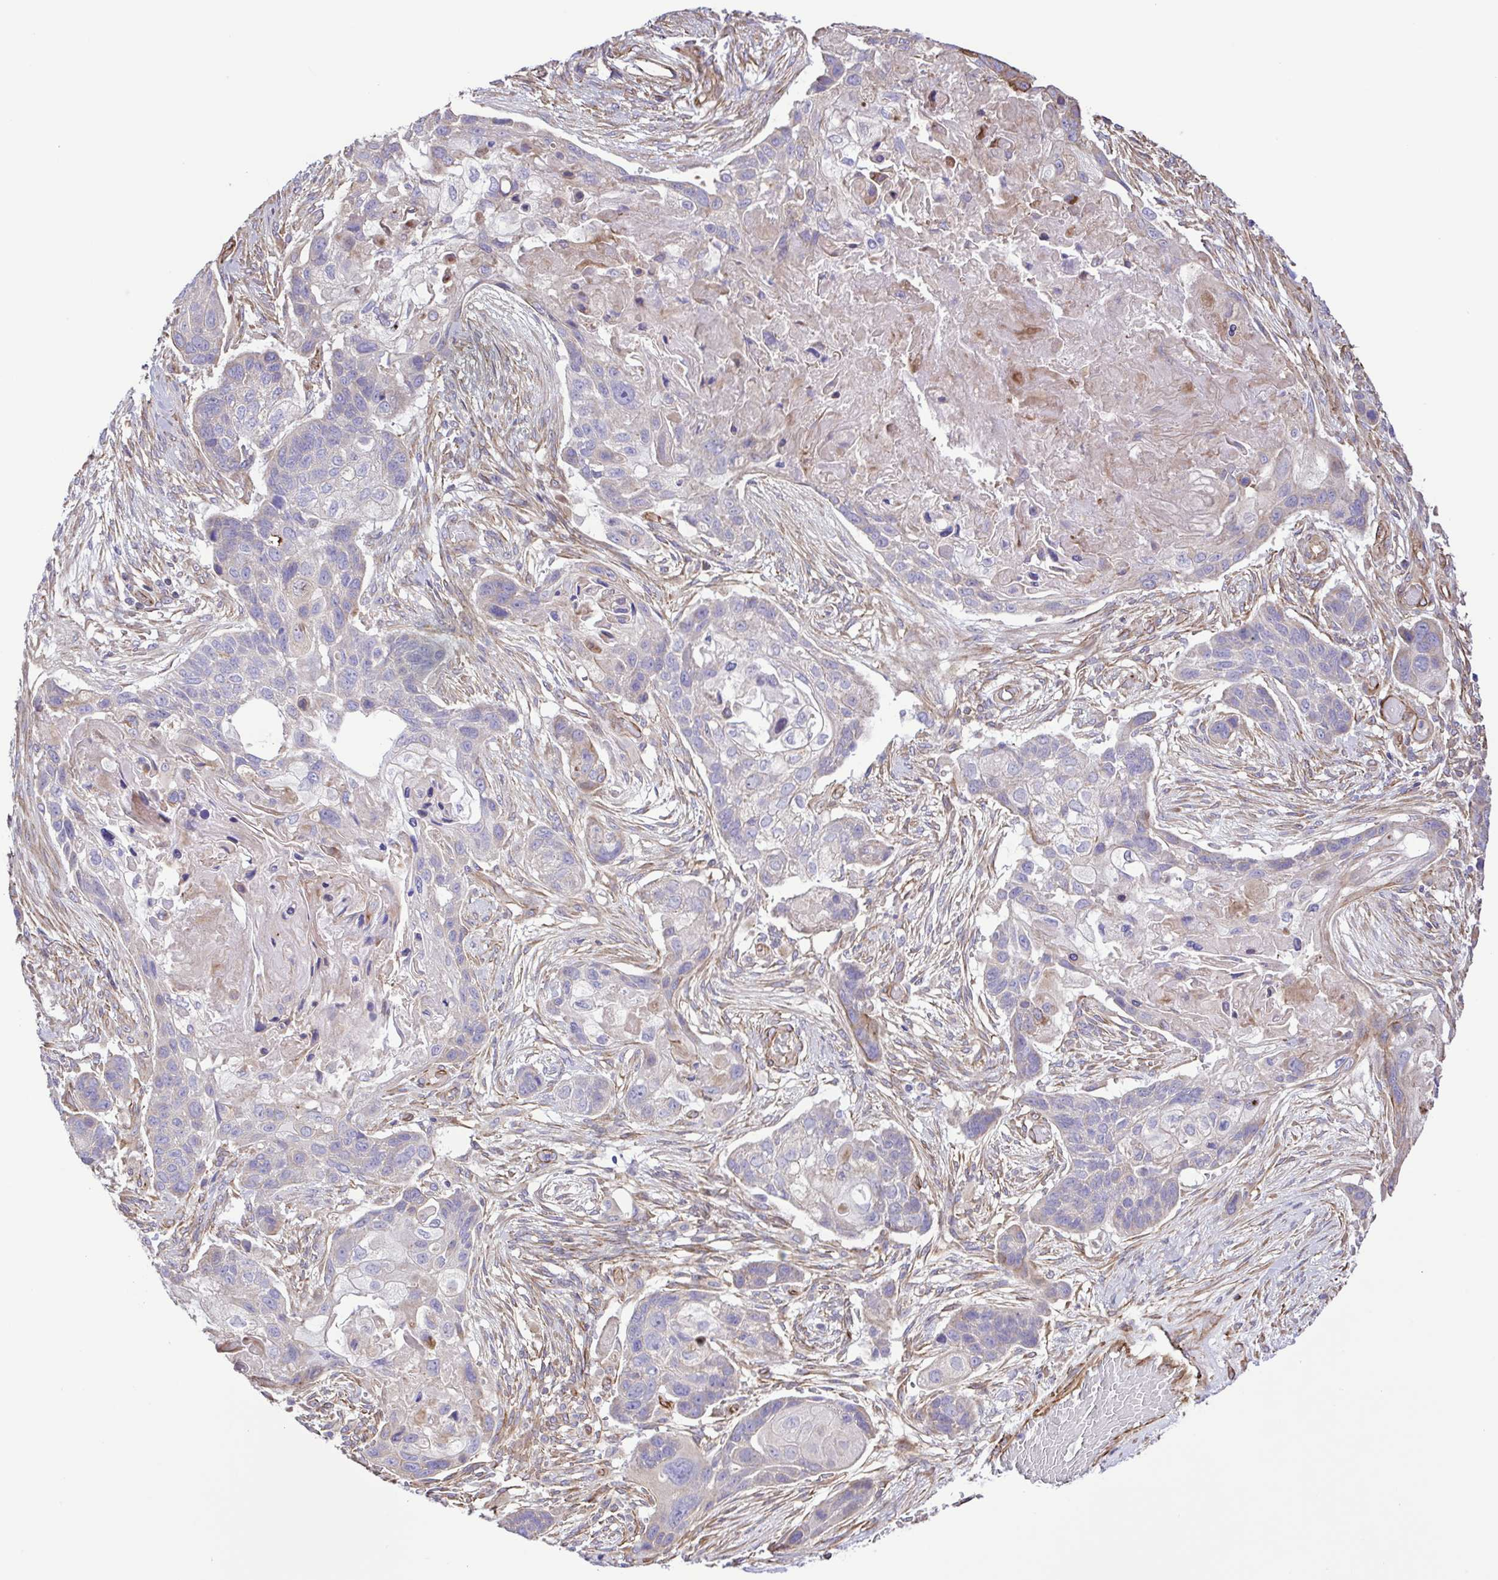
{"staining": {"intensity": "negative", "quantity": "none", "location": "none"}, "tissue": "lung cancer", "cell_type": "Tumor cells", "image_type": "cancer", "snomed": [{"axis": "morphology", "description": "Squamous cell carcinoma, NOS"}, {"axis": "topography", "description": "Lung"}], "caption": "Tumor cells show no significant protein expression in lung cancer (squamous cell carcinoma).", "gene": "FLT1", "patient": {"sex": "male", "age": 69}}